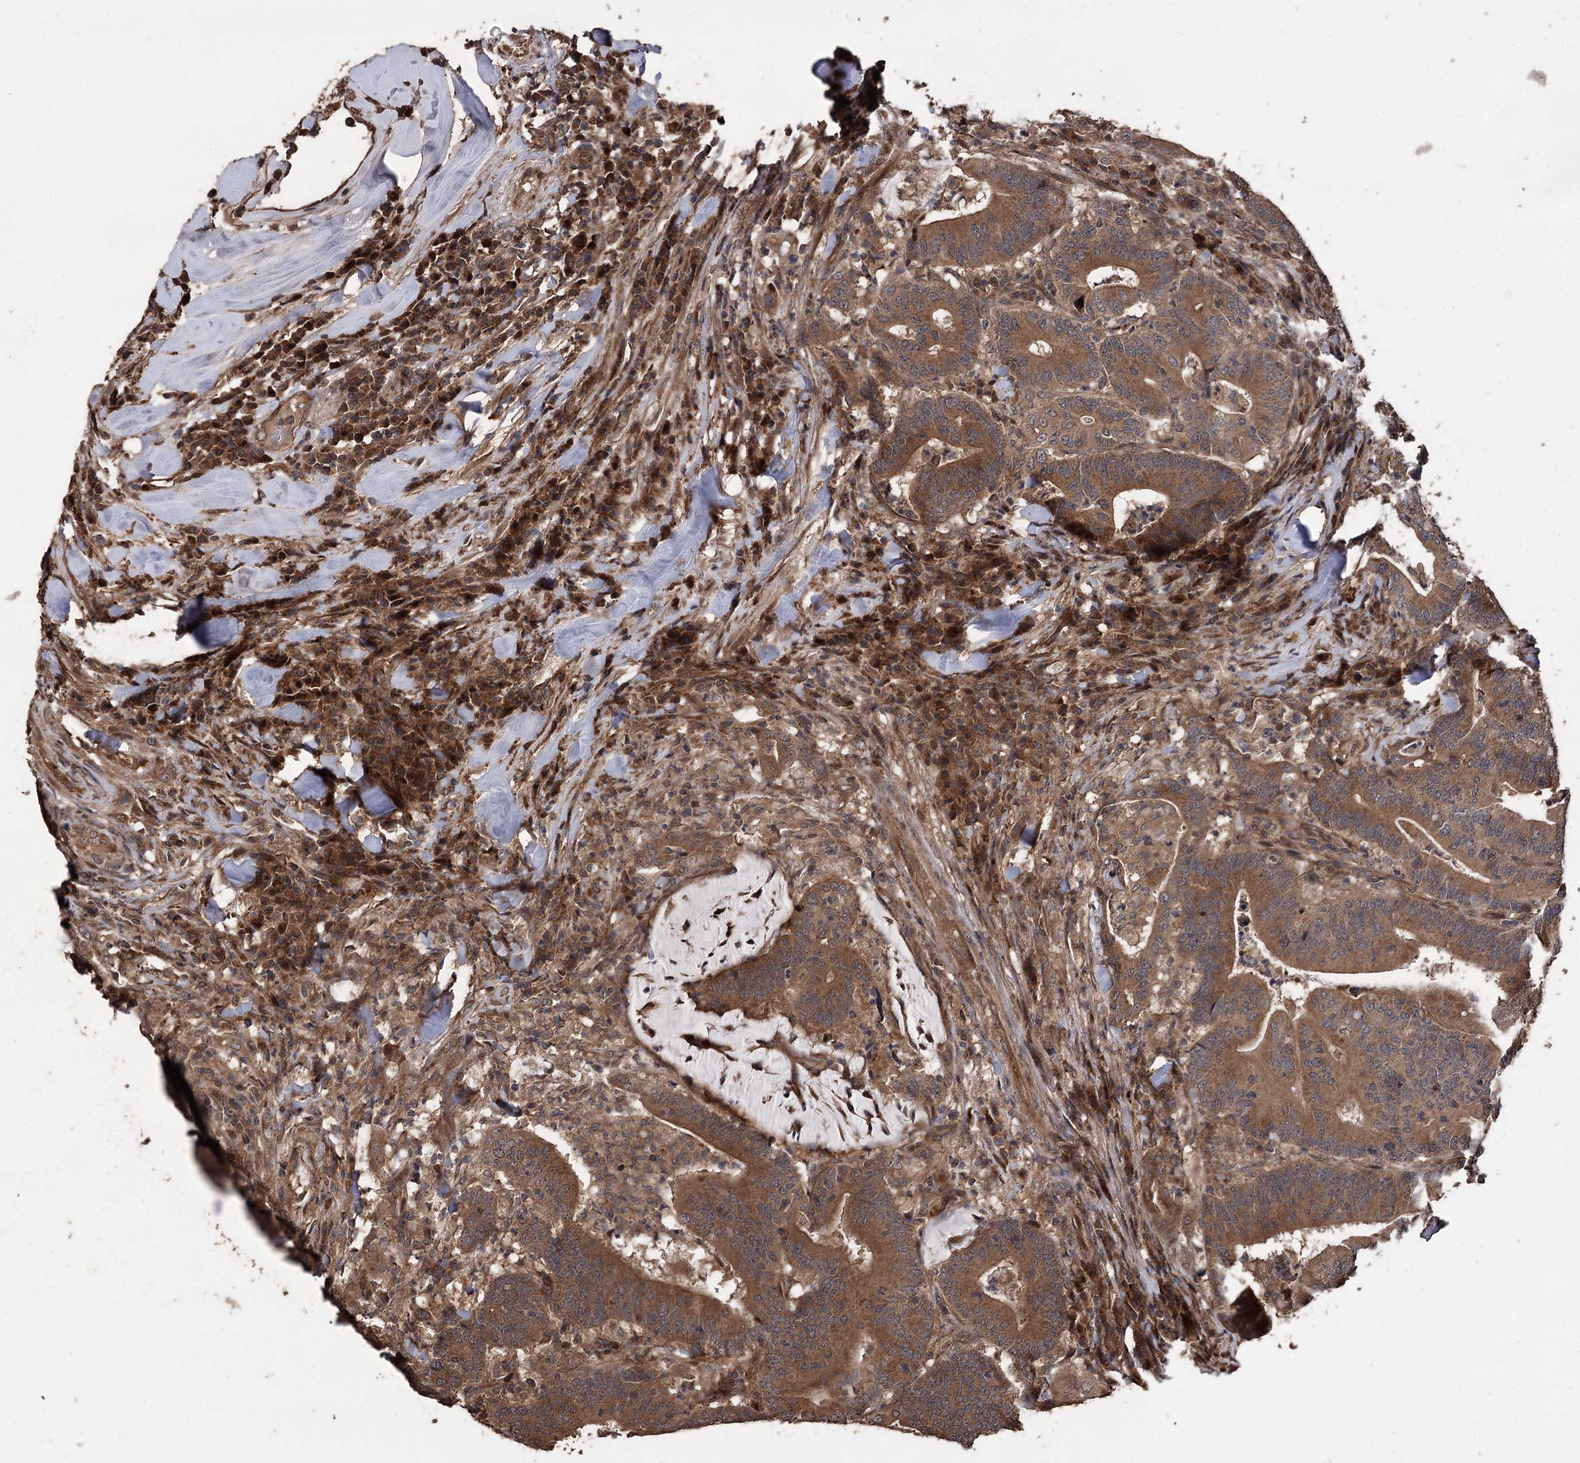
{"staining": {"intensity": "moderate", "quantity": ">75%", "location": "cytoplasmic/membranous"}, "tissue": "colorectal cancer", "cell_type": "Tumor cells", "image_type": "cancer", "snomed": [{"axis": "morphology", "description": "Adenocarcinoma, NOS"}, {"axis": "topography", "description": "Colon"}], "caption": "Colorectal adenocarcinoma stained for a protein (brown) displays moderate cytoplasmic/membranous positive positivity in approximately >75% of tumor cells.", "gene": "RASSF3", "patient": {"sex": "female", "age": 66}}